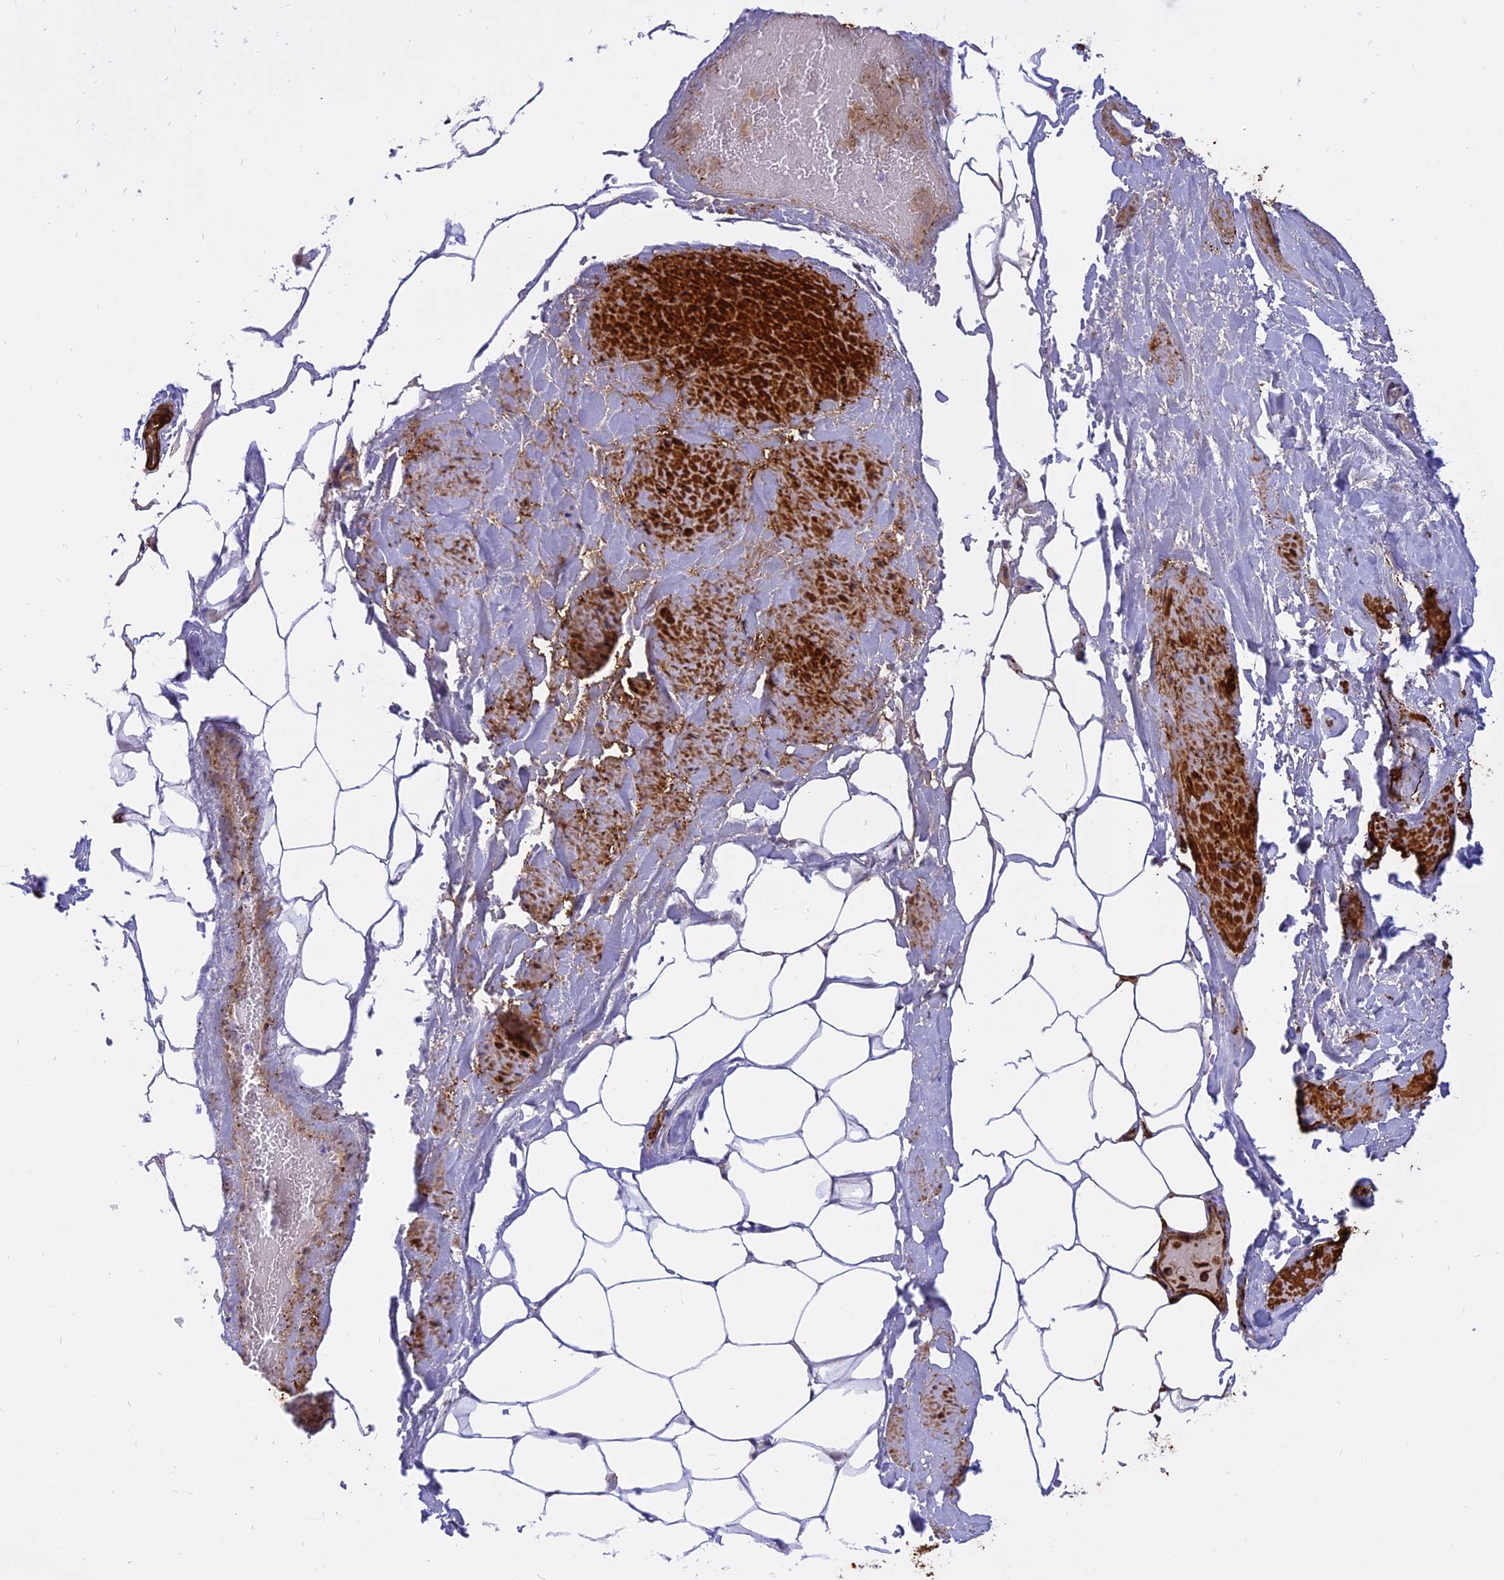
{"staining": {"intensity": "negative", "quantity": "none", "location": "none"}, "tissue": "adipose tissue", "cell_type": "Adipocytes", "image_type": "normal", "snomed": [{"axis": "morphology", "description": "Normal tissue, NOS"}, {"axis": "morphology", "description": "Adenocarcinoma, Low grade"}, {"axis": "topography", "description": "Prostate"}, {"axis": "topography", "description": "Peripheral nerve tissue"}], "caption": "Immunohistochemistry (IHC) of normal human adipose tissue exhibits no positivity in adipocytes. (DAB immunohistochemistry visualized using brightfield microscopy, high magnification).", "gene": "CENPV", "patient": {"sex": "male", "age": 63}}